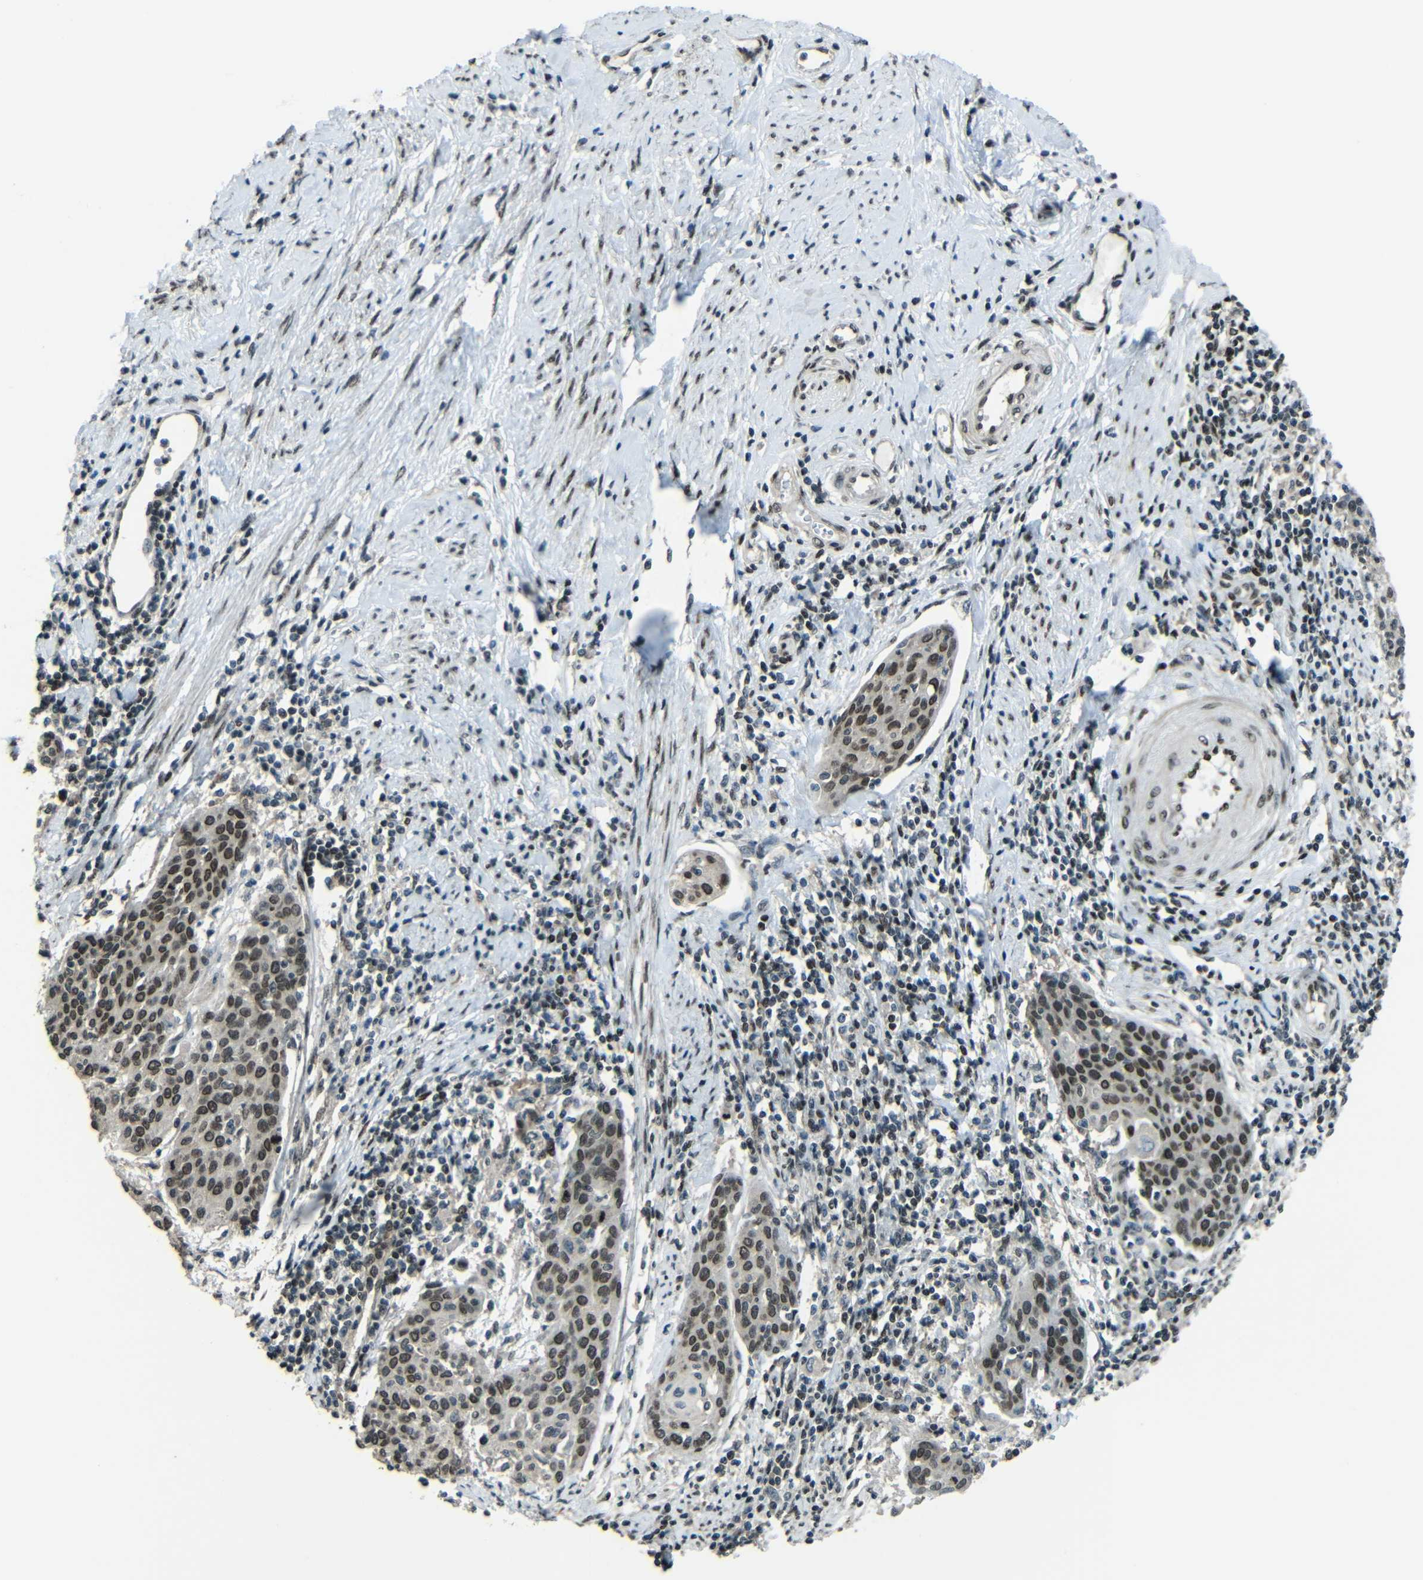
{"staining": {"intensity": "moderate", "quantity": ">75%", "location": "nuclear"}, "tissue": "cervical cancer", "cell_type": "Tumor cells", "image_type": "cancer", "snomed": [{"axis": "morphology", "description": "Squamous cell carcinoma, NOS"}, {"axis": "topography", "description": "Cervix"}], "caption": "Immunohistochemical staining of cervical cancer displays medium levels of moderate nuclear expression in approximately >75% of tumor cells.", "gene": "PSIP1", "patient": {"sex": "female", "age": 38}}